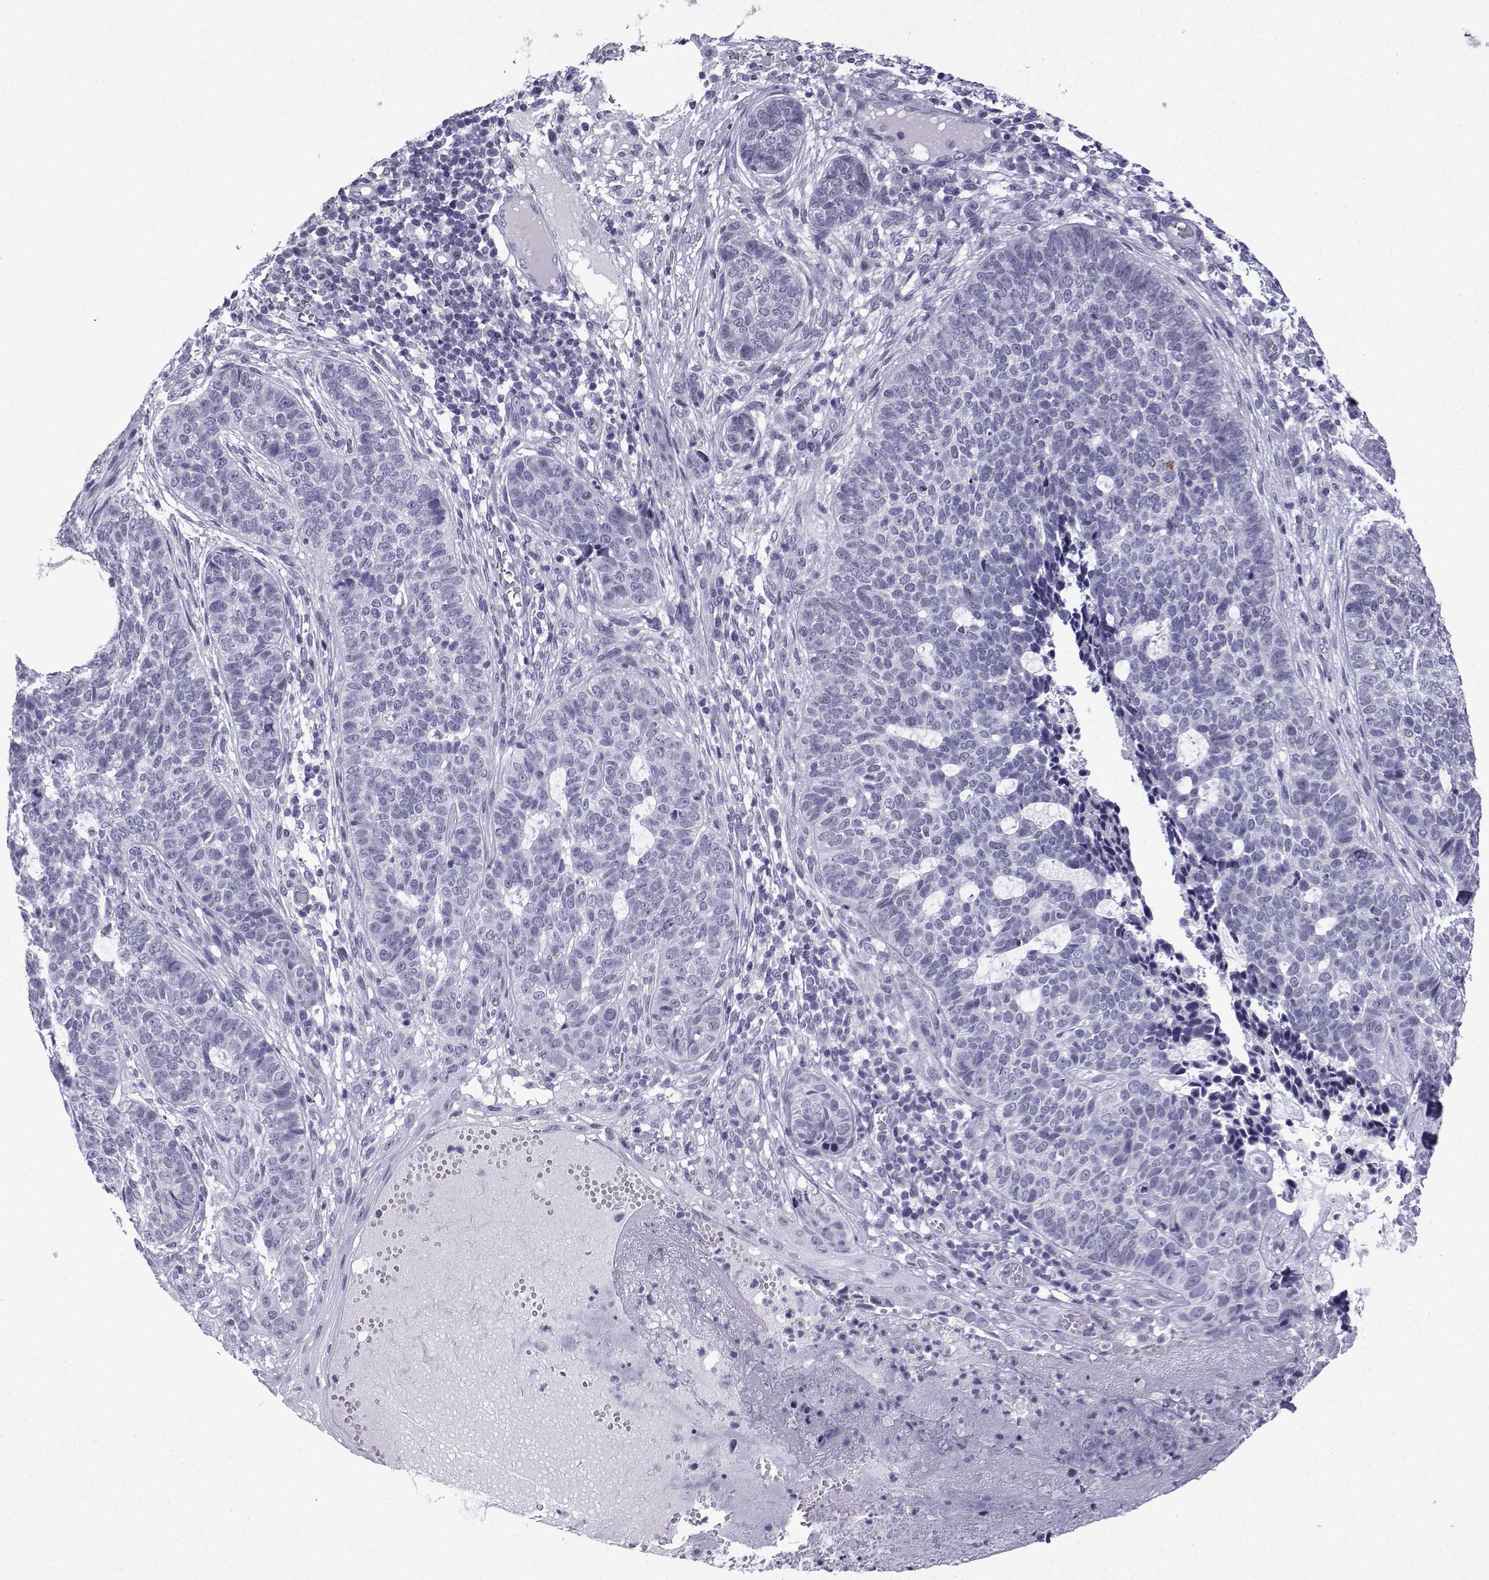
{"staining": {"intensity": "negative", "quantity": "none", "location": "none"}, "tissue": "skin cancer", "cell_type": "Tumor cells", "image_type": "cancer", "snomed": [{"axis": "morphology", "description": "Basal cell carcinoma"}, {"axis": "topography", "description": "Skin"}], "caption": "The immunohistochemistry histopathology image has no significant staining in tumor cells of skin cancer tissue.", "gene": "MRGBP", "patient": {"sex": "female", "age": 69}}